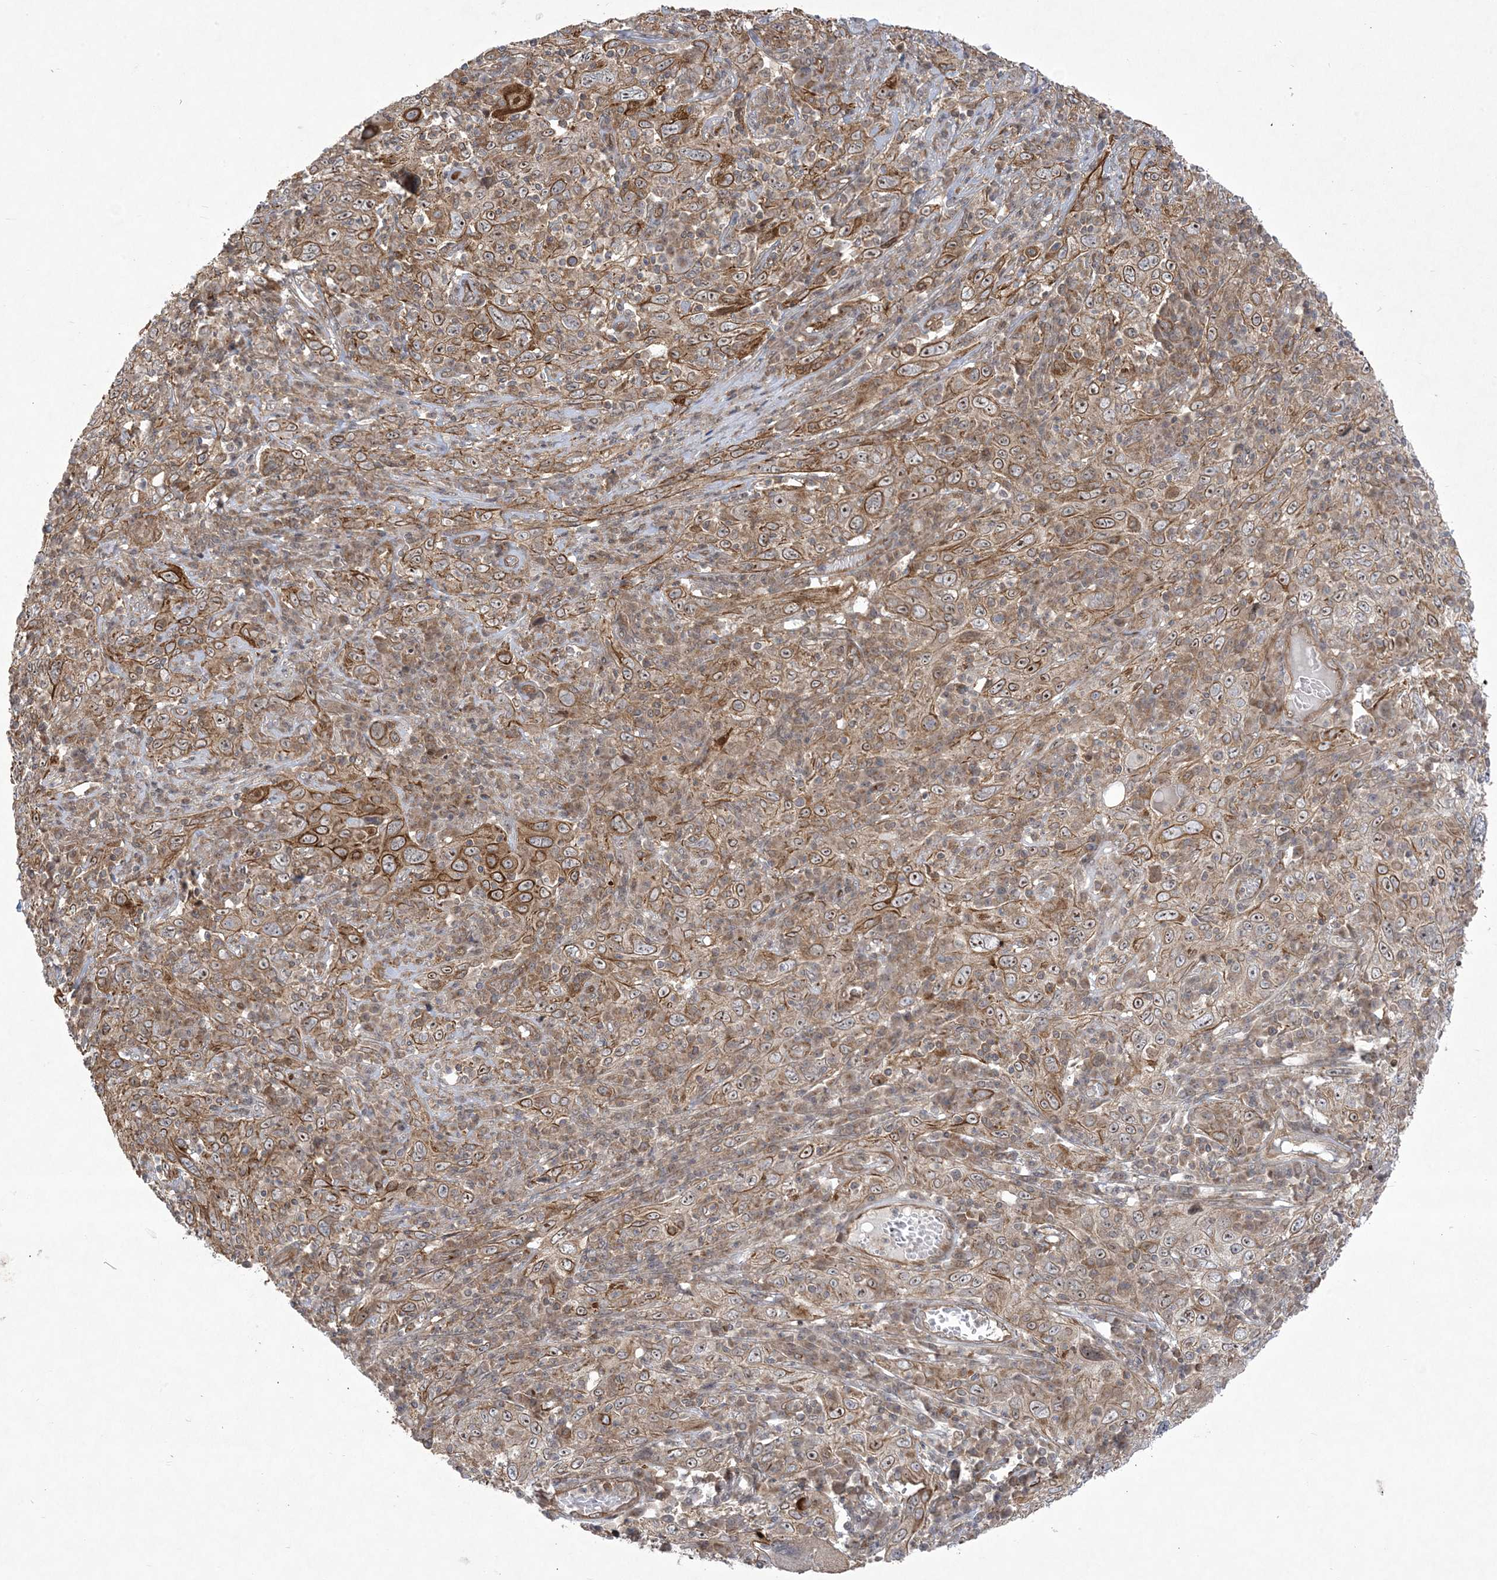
{"staining": {"intensity": "moderate", "quantity": ">75%", "location": "cytoplasmic/membranous,nuclear"}, "tissue": "cervical cancer", "cell_type": "Tumor cells", "image_type": "cancer", "snomed": [{"axis": "morphology", "description": "Squamous cell carcinoma, NOS"}, {"axis": "topography", "description": "Cervix"}], "caption": "Cervical squamous cell carcinoma was stained to show a protein in brown. There is medium levels of moderate cytoplasmic/membranous and nuclear expression in about >75% of tumor cells.", "gene": "SOGA3", "patient": {"sex": "female", "age": 46}}